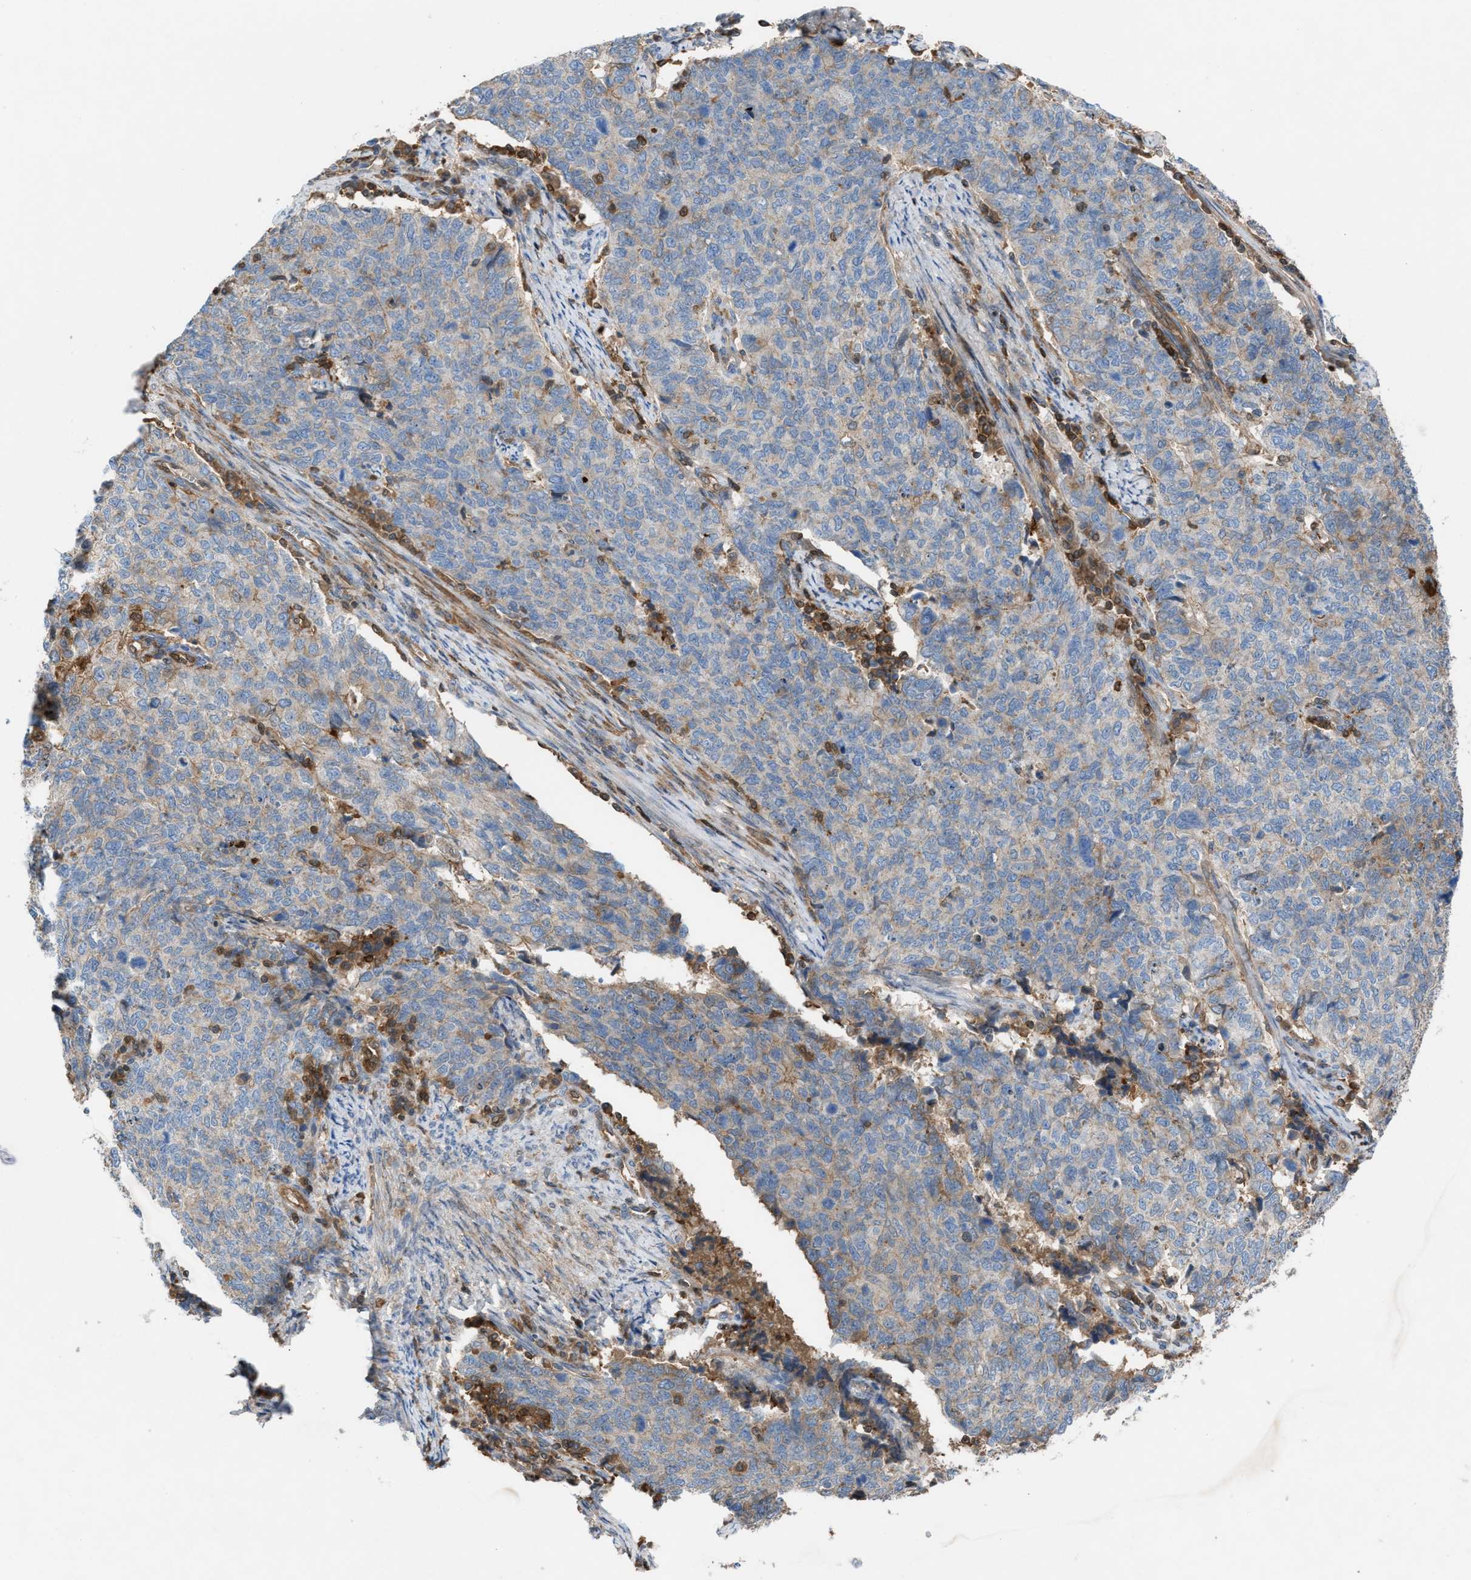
{"staining": {"intensity": "weak", "quantity": "<25%", "location": "cytoplasmic/membranous"}, "tissue": "cervical cancer", "cell_type": "Tumor cells", "image_type": "cancer", "snomed": [{"axis": "morphology", "description": "Squamous cell carcinoma, NOS"}, {"axis": "topography", "description": "Cervix"}], "caption": "Cervical cancer (squamous cell carcinoma) stained for a protein using IHC shows no positivity tumor cells.", "gene": "TPK1", "patient": {"sex": "female", "age": 63}}